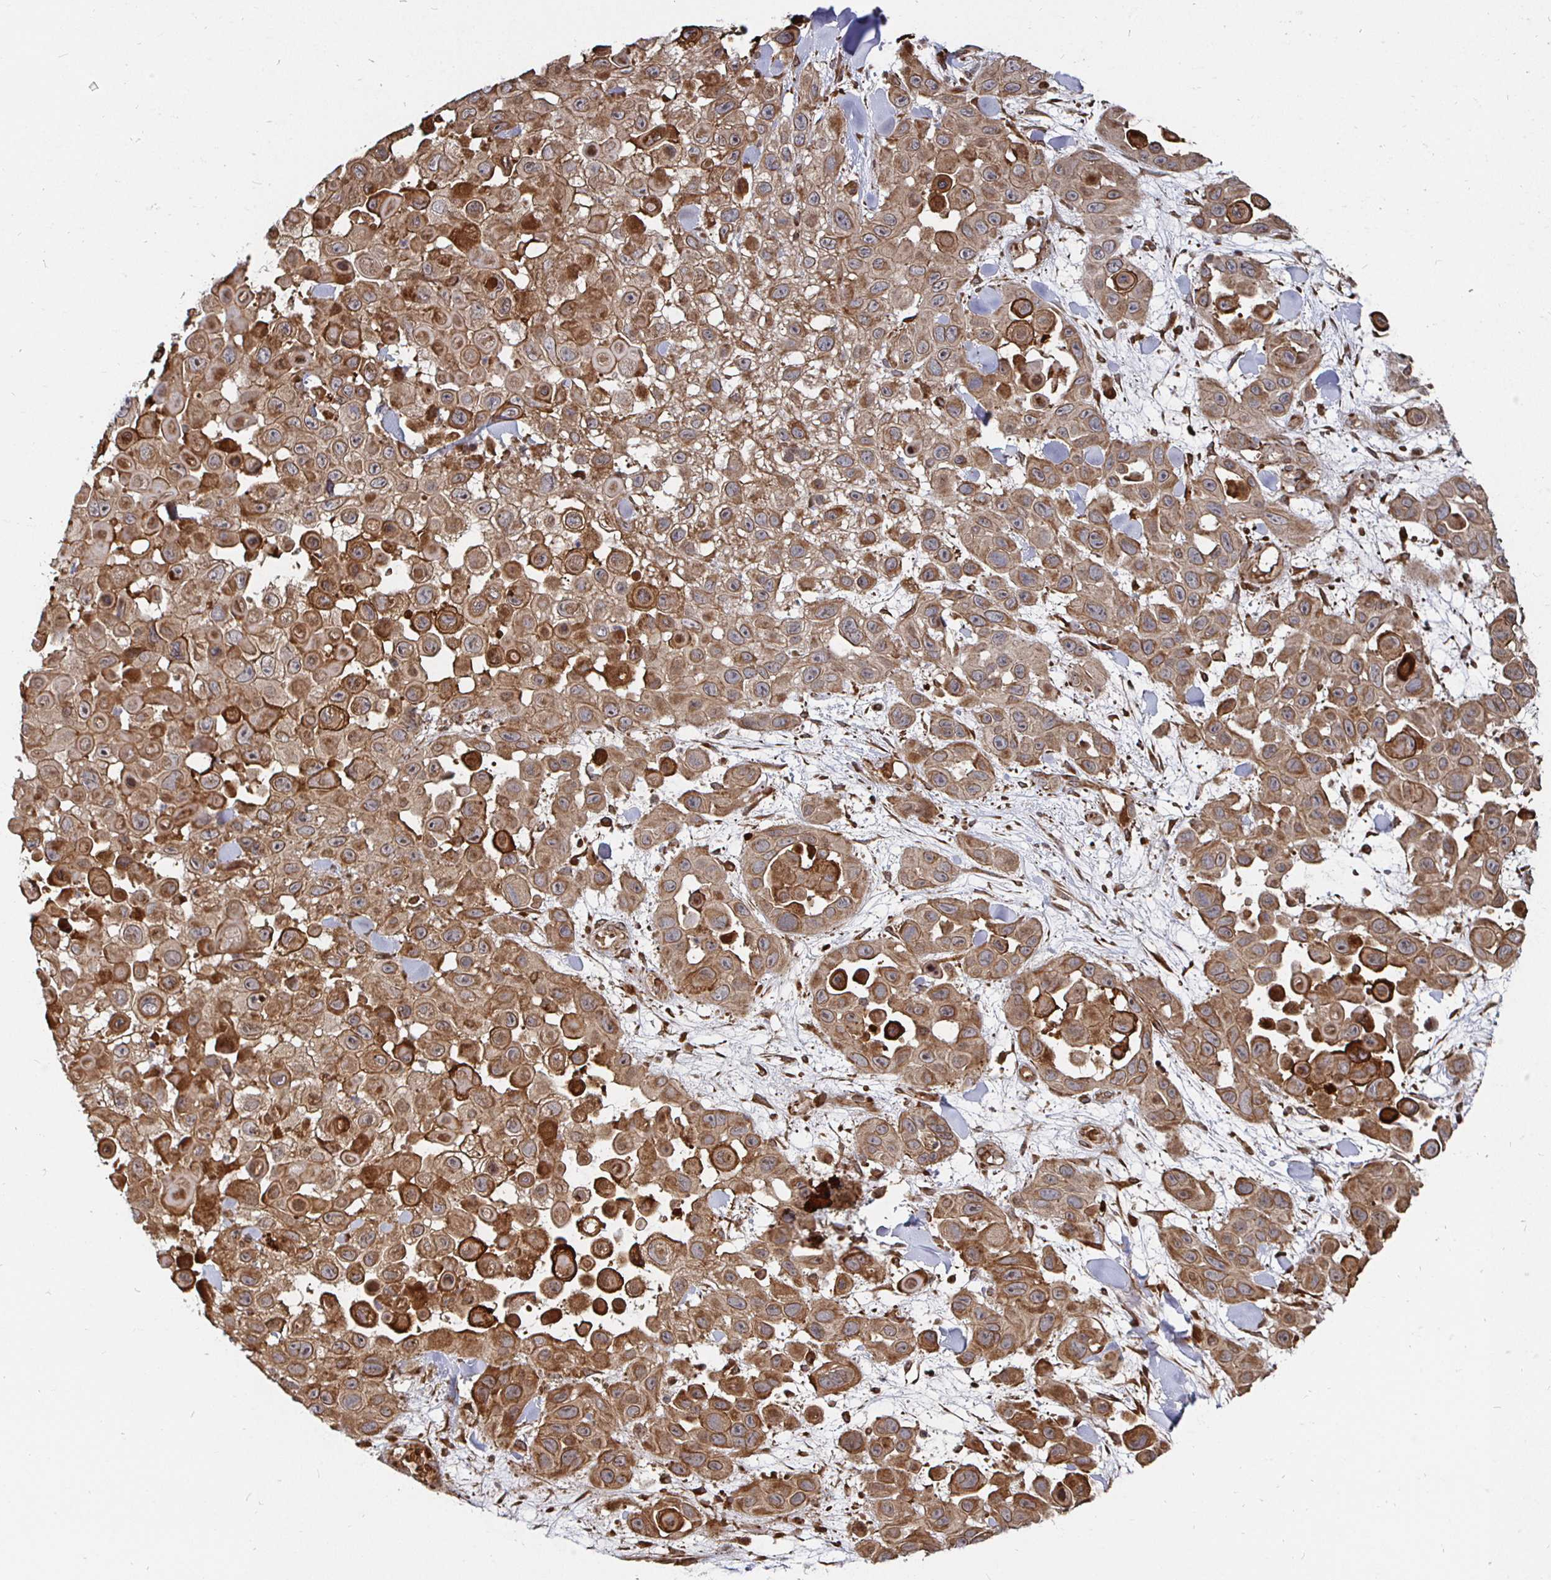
{"staining": {"intensity": "moderate", "quantity": ">75%", "location": "cytoplasmic/membranous"}, "tissue": "skin cancer", "cell_type": "Tumor cells", "image_type": "cancer", "snomed": [{"axis": "morphology", "description": "Squamous cell carcinoma, NOS"}, {"axis": "topography", "description": "Skin"}], "caption": "DAB (3,3'-diaminobenzidine) immunohistochemical staining of skin cancer (squamous cell carcinoma) exhibits moderate cytoplasmic/membranous protein staining in approximately >75% of tumor cells.", "gene": "TBKBP1", "patient": {"sex": "male", "age": 81}}